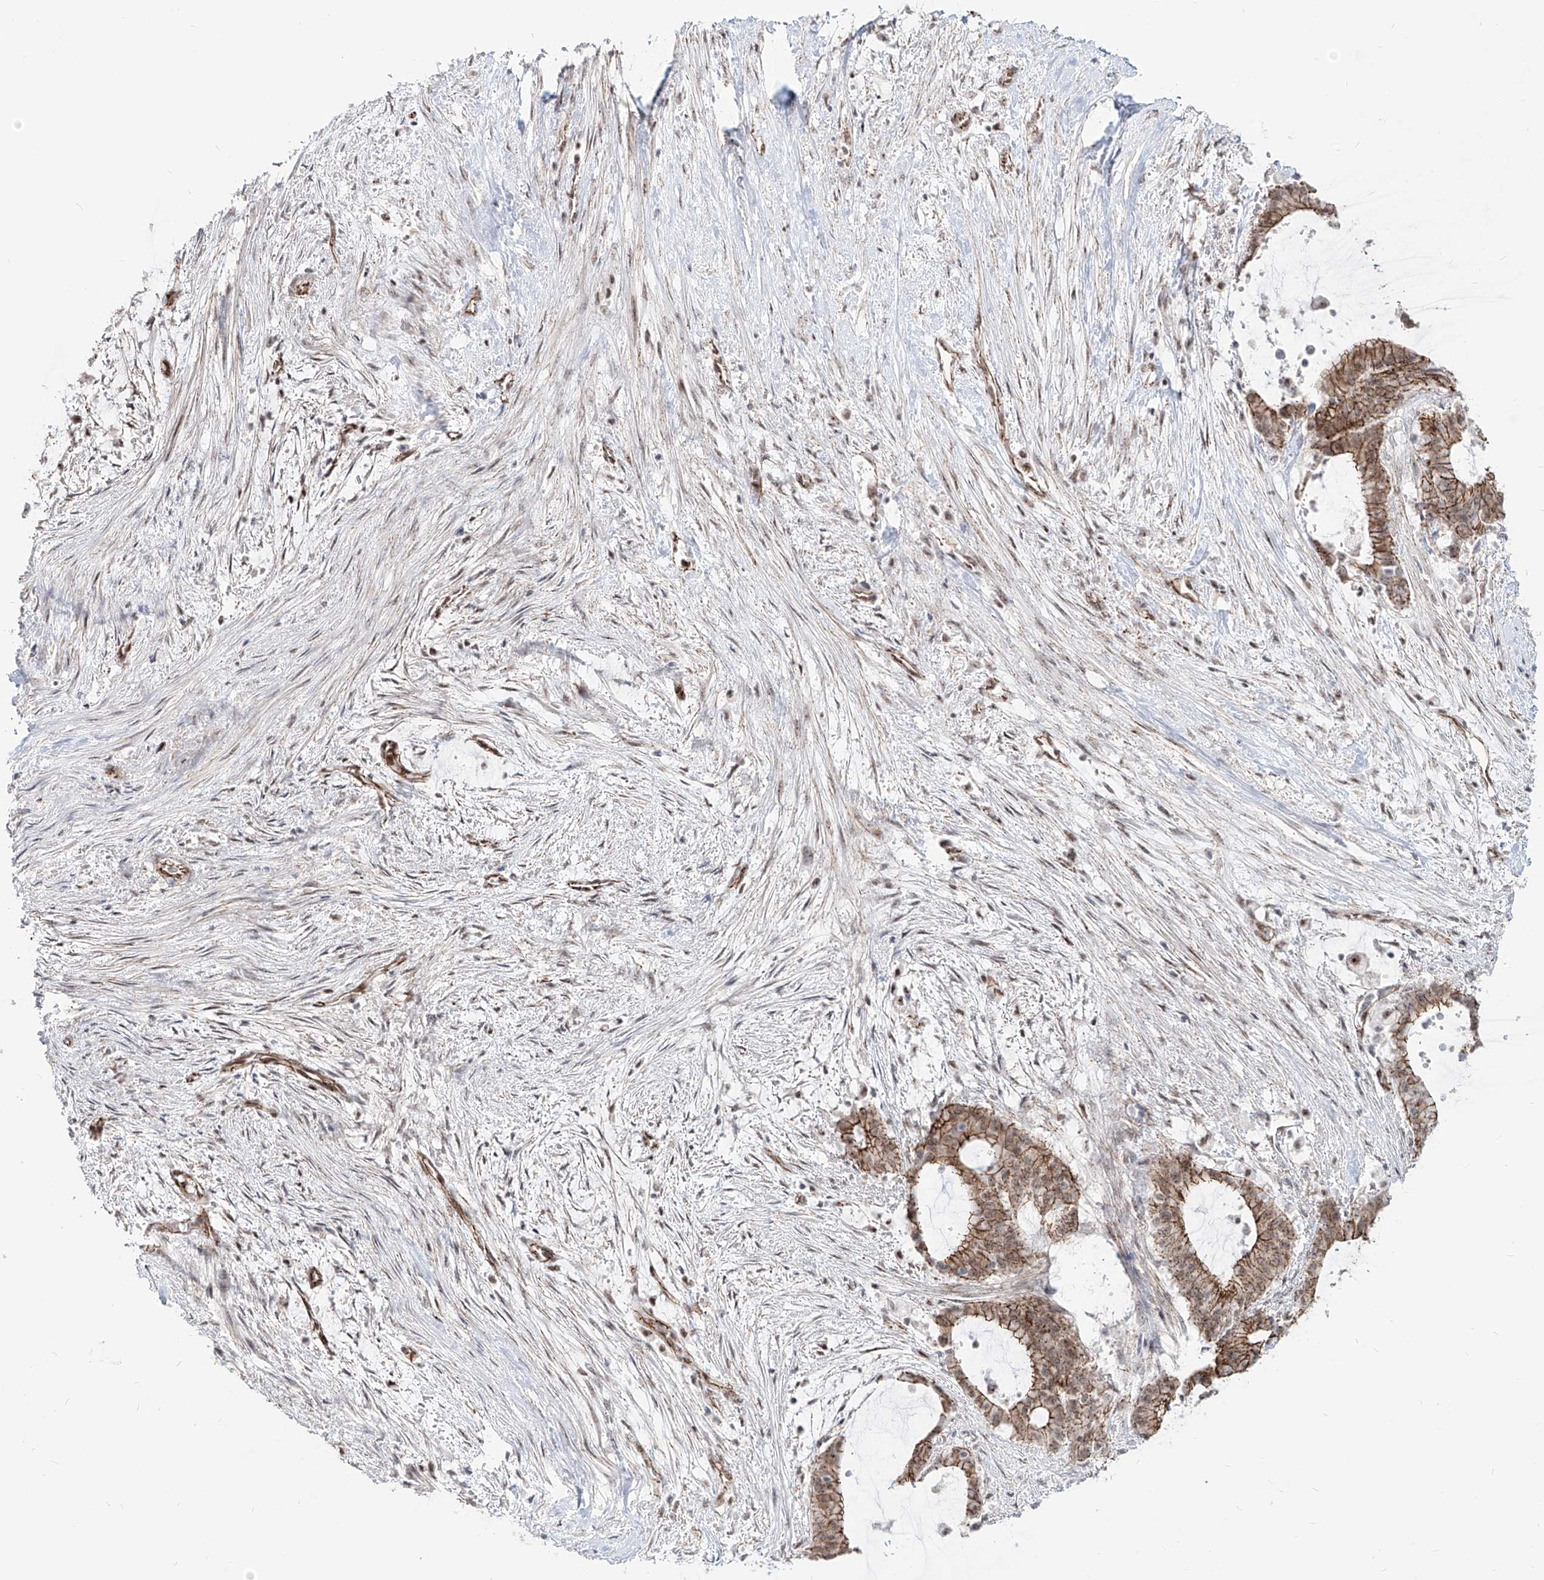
{"staining": {"intensity": "moderate", "quantity": ">75%", "location": "cytoplasmic/membranous"}, "tissue": "liver cancer", "cell_type": "Tumor cells", "image_type": "cancer", "snomed": [{"axis": "morphology", "description": "Normal tissue, NOS"}, {"axis": "morphology", "description": "Cholangiocarcinoma"}, {"axis": "topography", "description": "Liver"}, {"axis": "topography", "description": "Peripheral nerve tissue"}], "caption": "Immunohistochemical staining of human liver cancer (cholangiocarcinoma) exhibits medium levels of moderate cytoplasmic/membranous protein expression in about >75% of tumor cells. The staining is performed using DAB (3,3'-diaminobenzidine) brown chromogen to label protein expression. The nuclei are counter-stained blue using hematoxylin.", "gene": "ZNF710", "patient": {"sex": "female", "age": 73}}